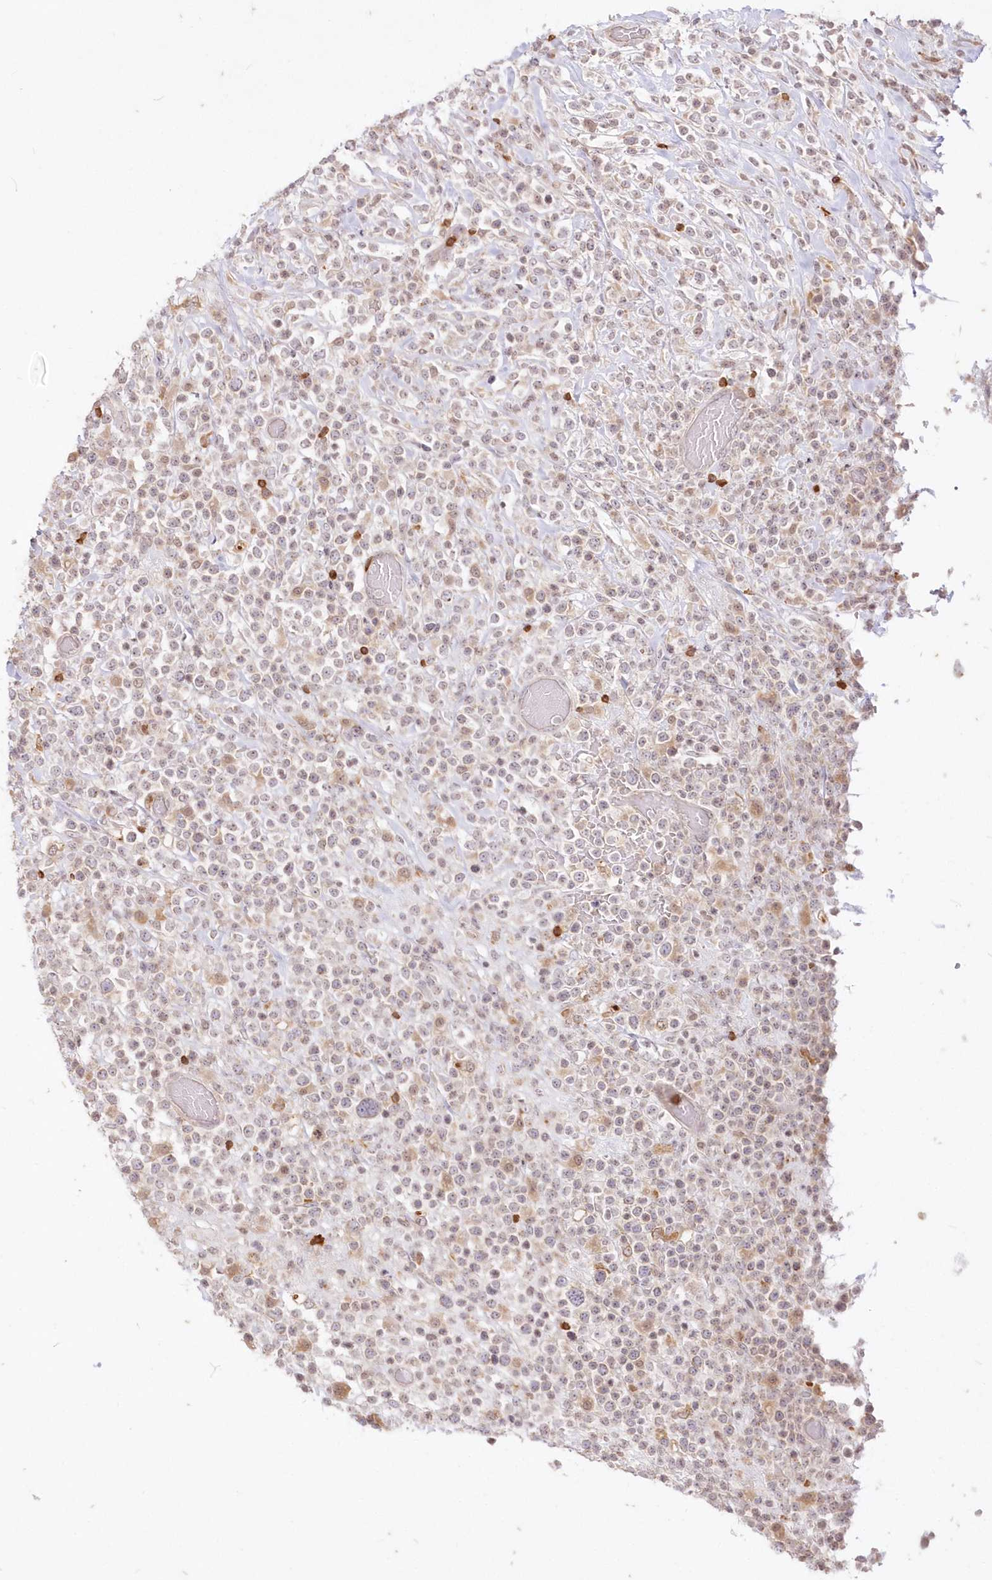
{"staining": {"intensity": "negative", "quantity": "none", "location": "none"}, "tissue": "lymphoma", "cell_type": "Tumor cells", "image_type": "cancer", "snomed": [{"axis": "morphology", "description": "Malignant lymphoma, non-Hodgkin's type, High grade"}, {"axis": "topography", "description": "Colon"}], "caption": "Immunohistochemistry of lymphoma exhibits no expression in tumor cells.", "gene": "MTMR3", "patient": {"sex": "female", "age": 53}}